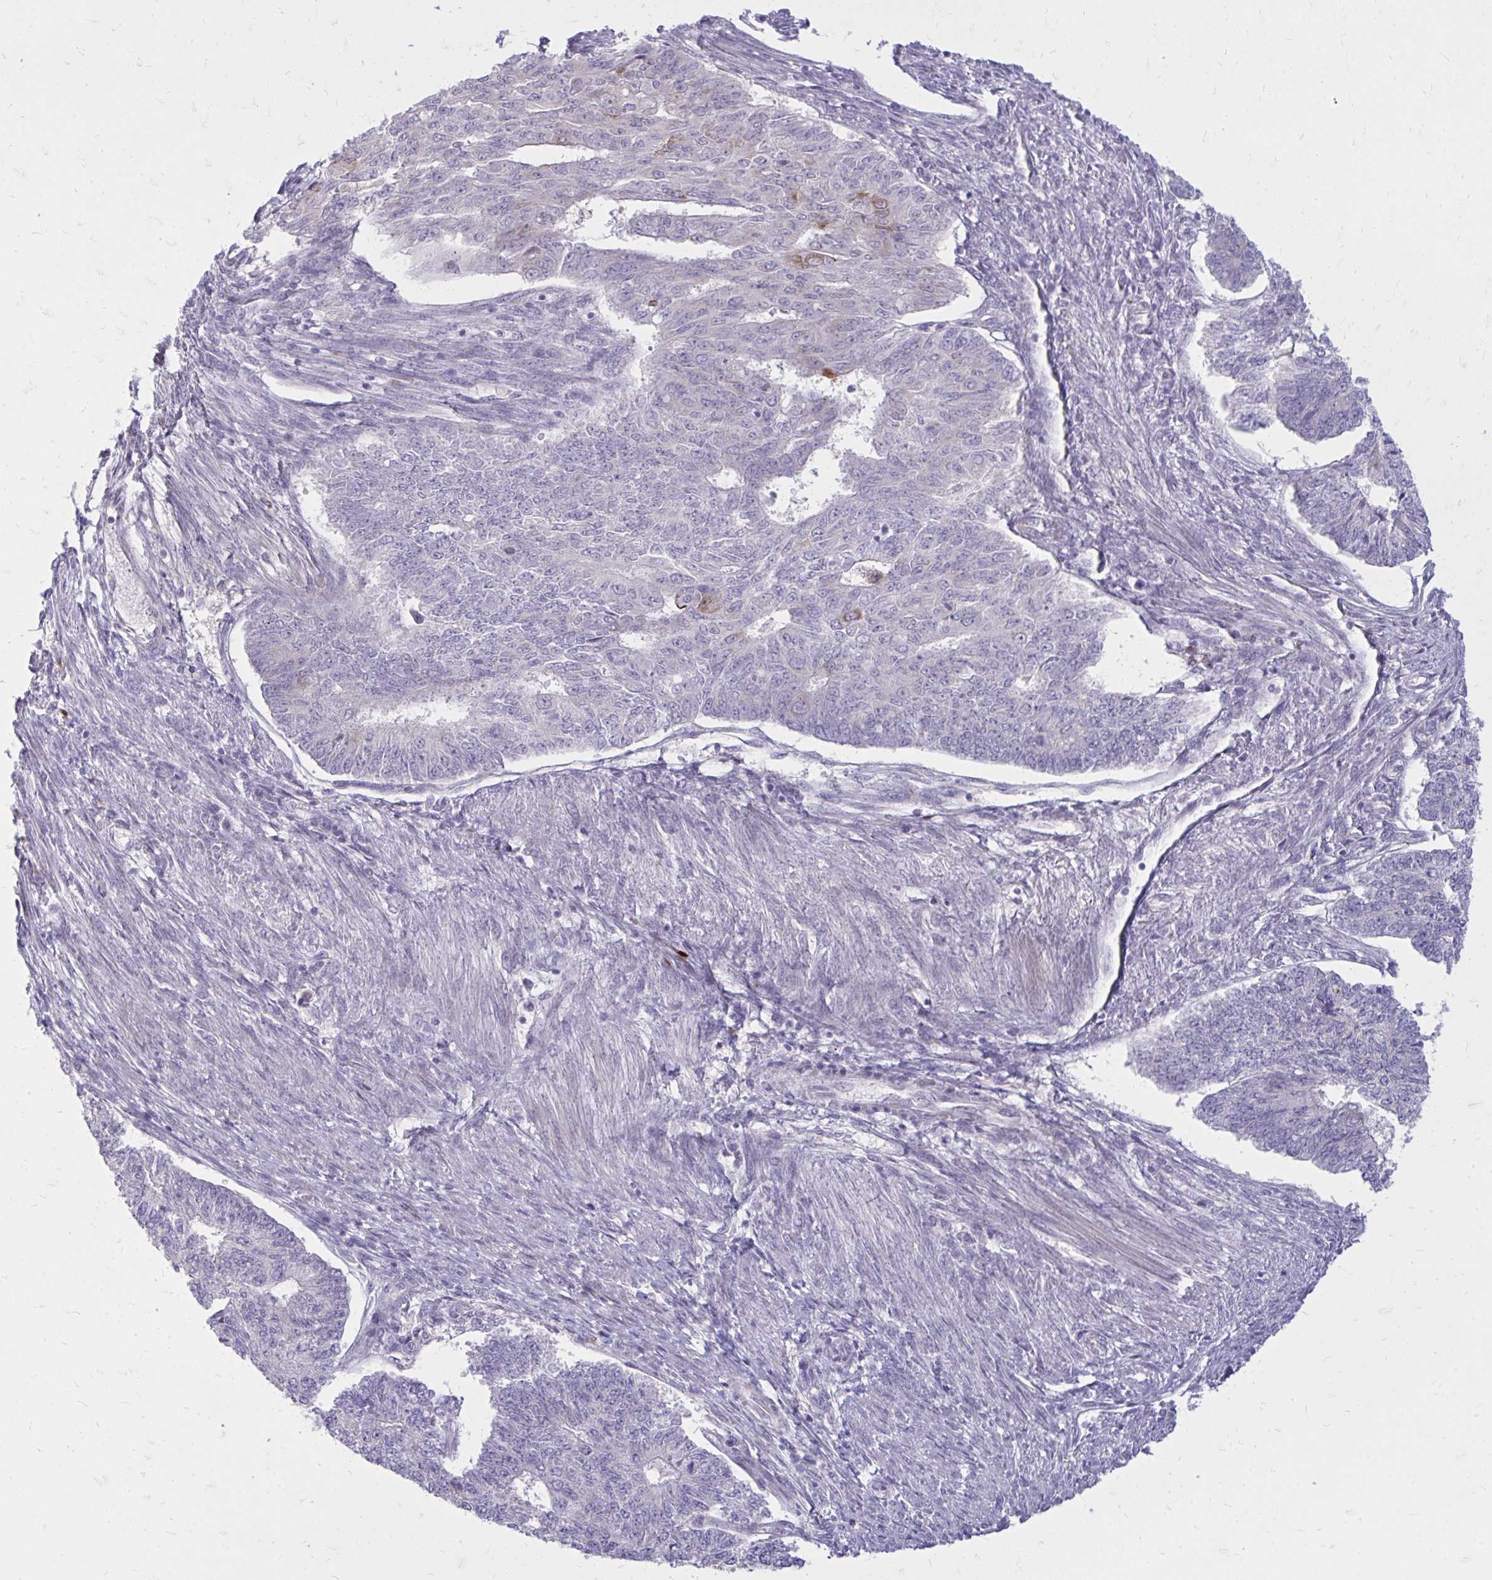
{"staining": {"intensity": "negative", "quantity": "none", "location": "none"}, "tissue": "endometrial cancer", "cell_type": "Tumor cells", "image_type": "cancer", "snomed": [{"axis": "morphology", "description": "Adenocarcinoma, NOS"}, {"axis": "topography", "description": "Endometrium"}], "caption": "Immunohistochemical staining of human endometrial cancer (adenocarcinoma) displays no significant positivity in tumor cells.", "gene": "RAB6B", "patient": {"sex": "female", "age": 32}}